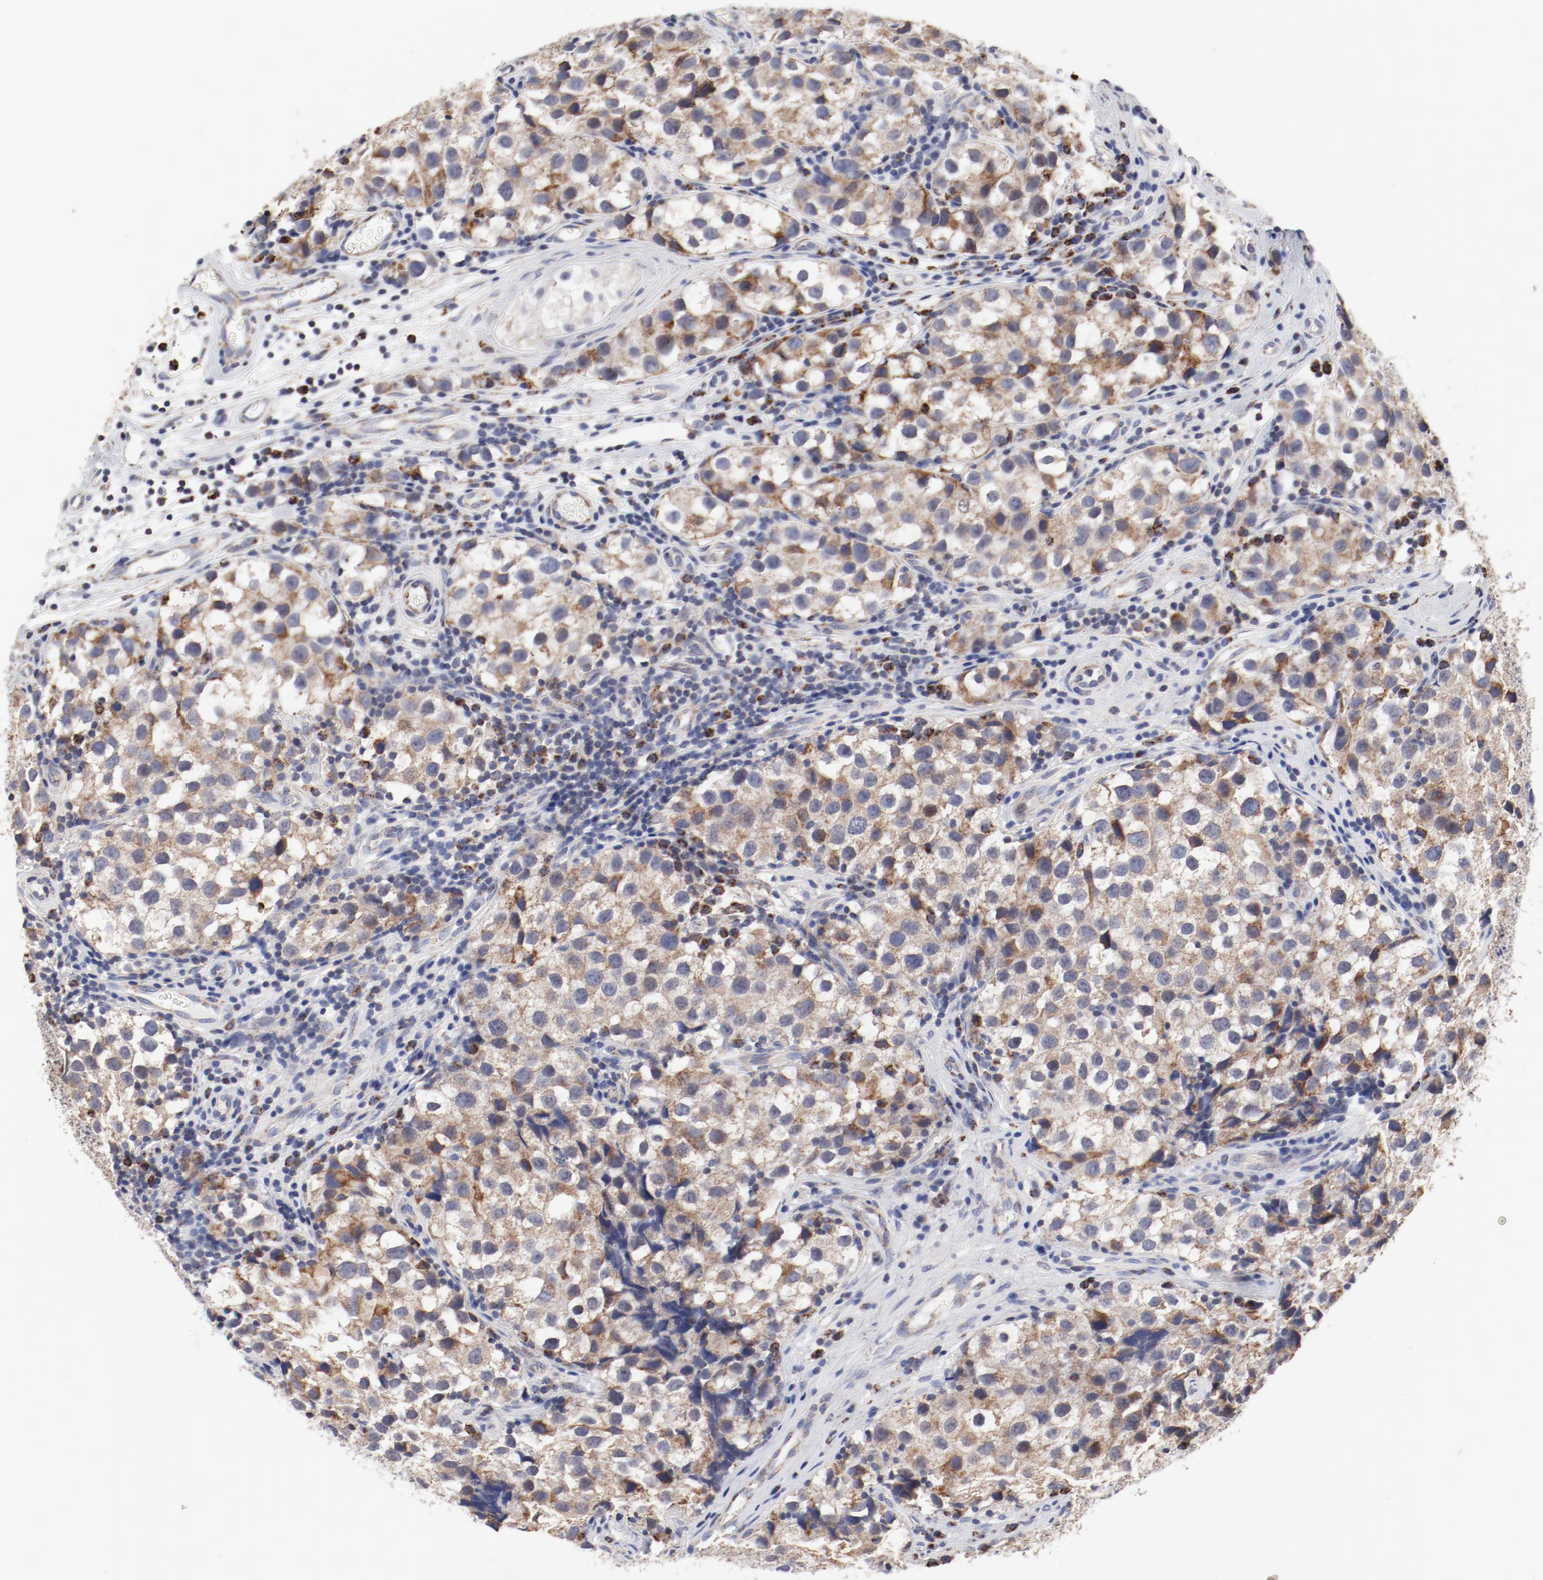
{"staining": {"intensity": "moderate", "quantity": ">75%", "location": "cytoplasmic/membranous"}, "tissue": "testis cancer", "cell_type": "Tumor cells", "image_type": "cancer", "snomed": [{"axis": "morphology", "description": "Seminoma, NOS"}, {"axis": "topography", "description": "Testis"}], "caption": "Immunohistochemistry (DAB (3,3'-diaminobenzidine)) staining of human testis cancer (seminoma) shows moderate cytoplasmic/membranous protein expression in about >75% of tumor cells.", "gene": "NDUFV2", "patient": {"sex": "male", "age": 39}}